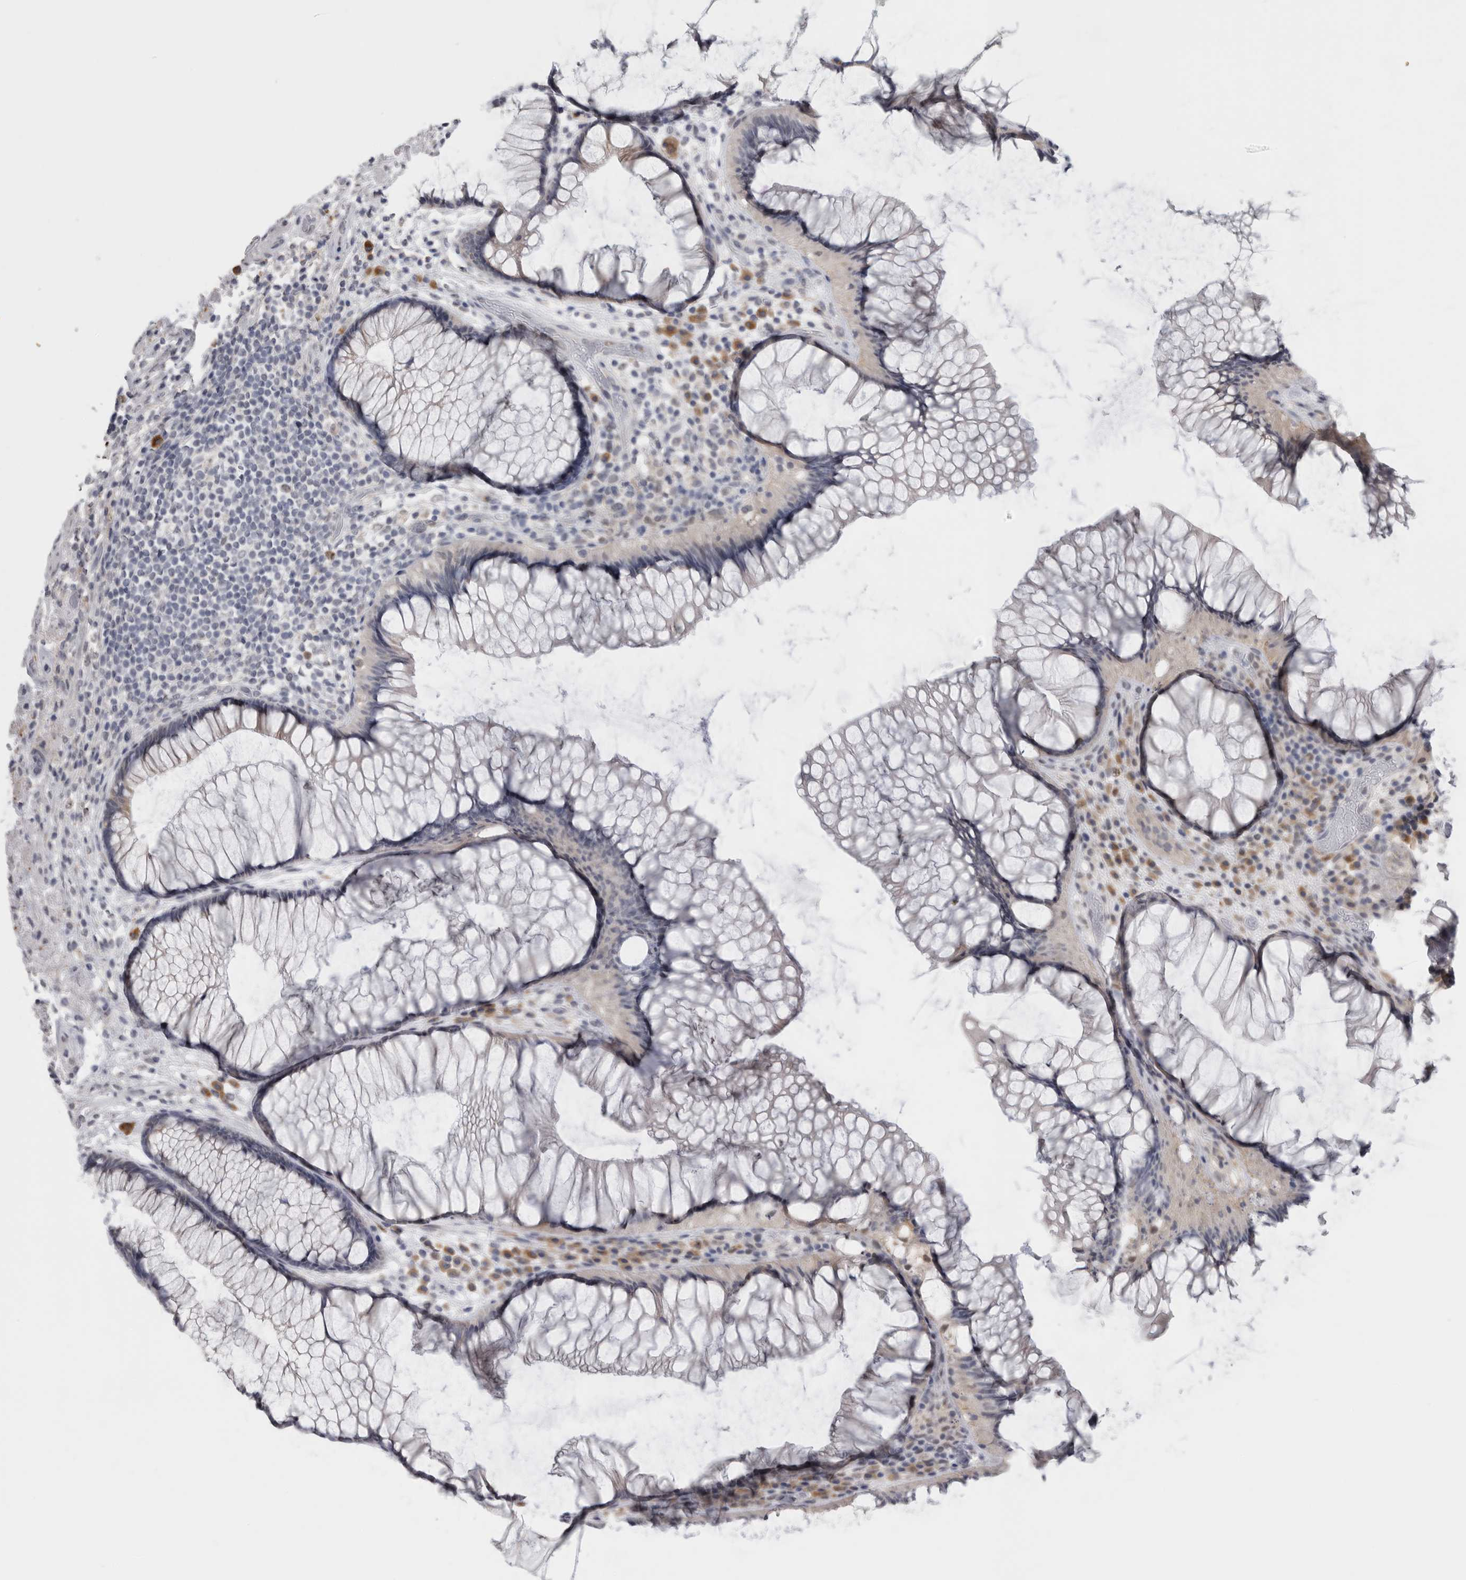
{"staining": {"intensity": "negative", "quantity": "none", "location": "none"}, "tissue": "rectum", "cell_type": "Glandular cells", "image_type": "normal", "snomed": [{"axis": "morphology", "description": "Normal tissue, NOS"}, {"axis": "topography", "description": "Rectum"}], "caption": "This is an immunohistochemistry photomicrograph of unremarkable human rectum. There is no staining in glandular cells.", "gene": "TMEM242", "patient": {"sex": "male", "age": 51}}